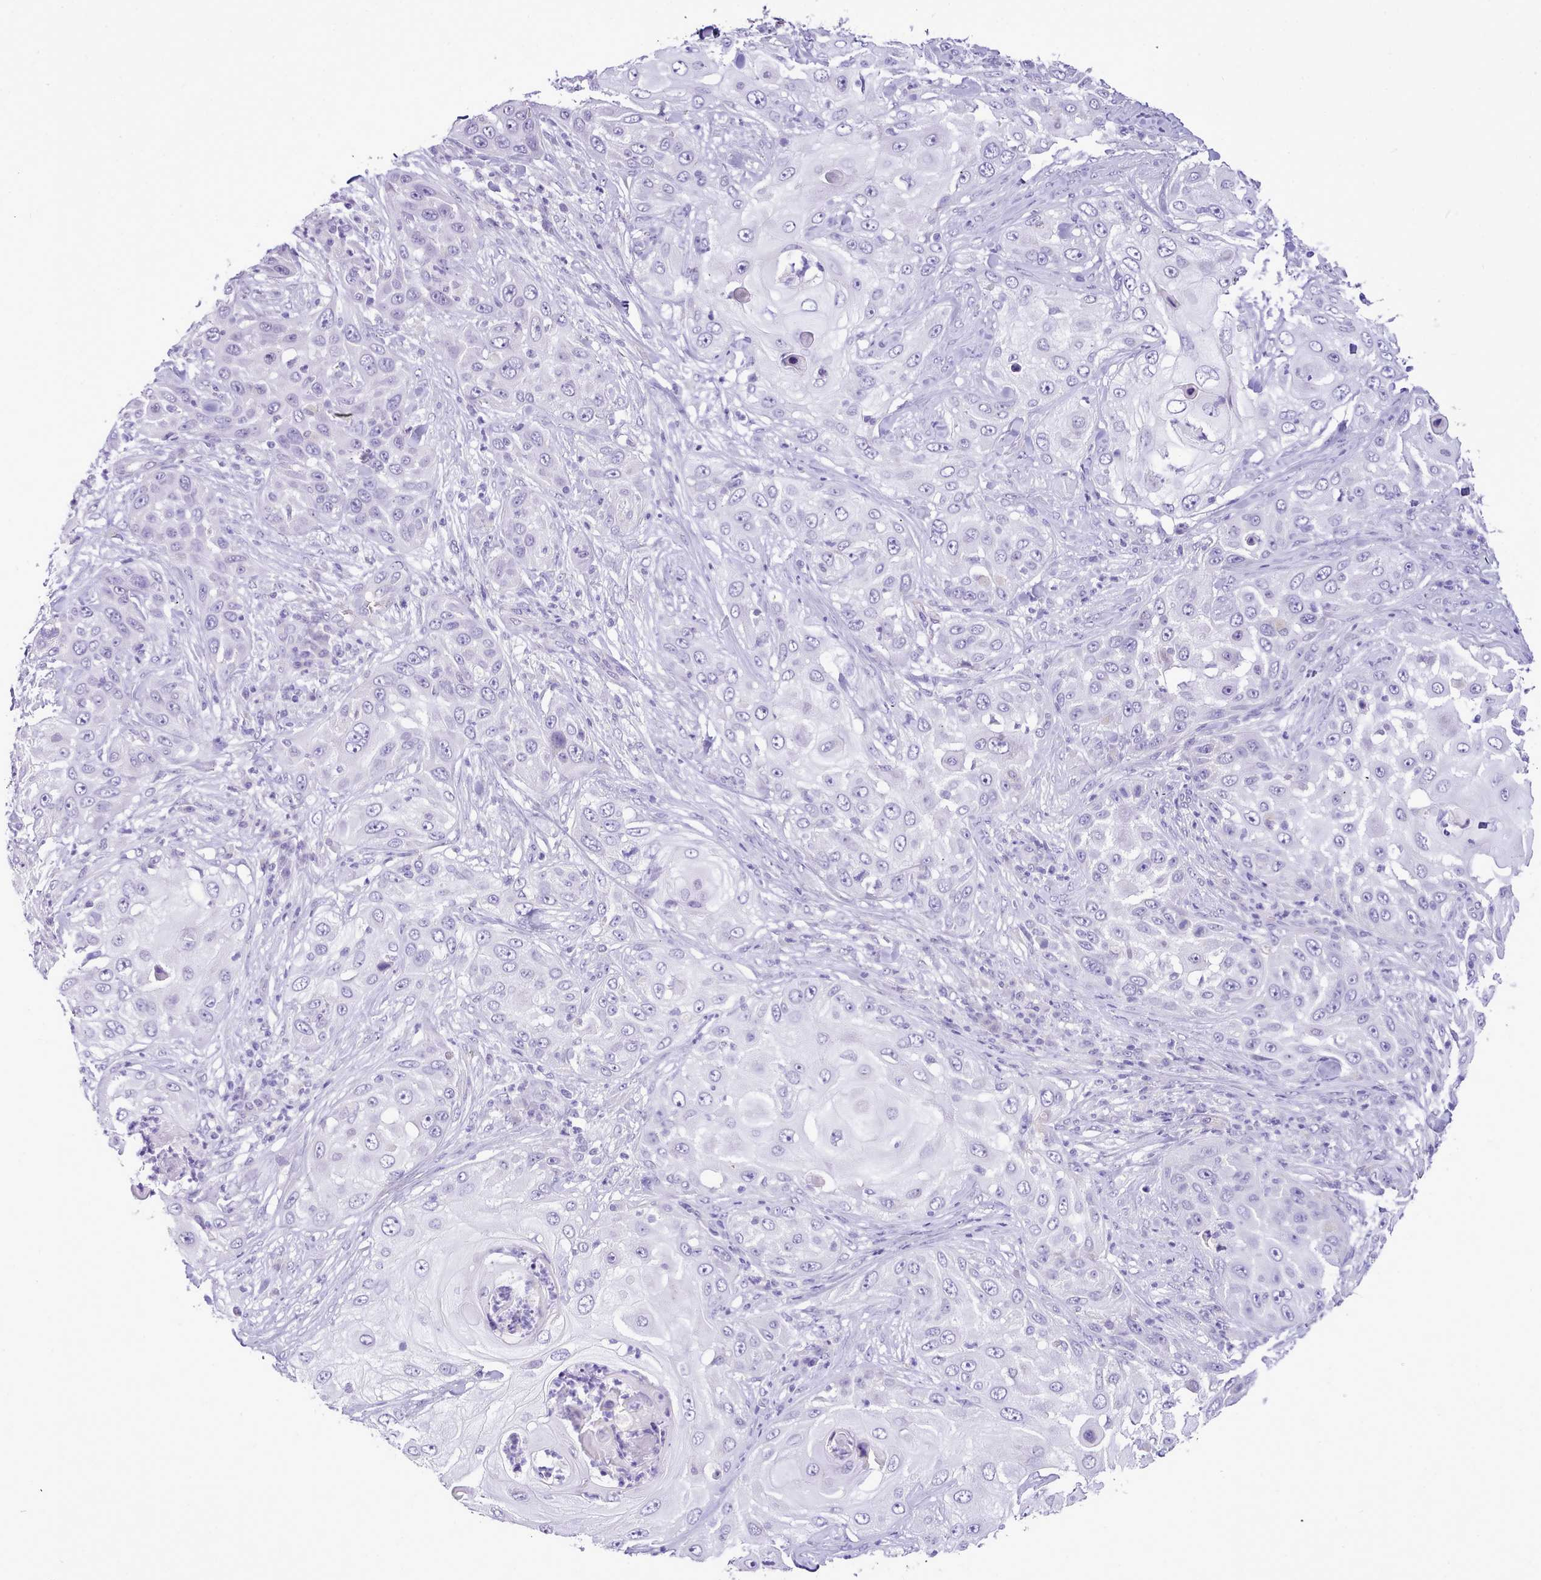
{"staining": {"intensity": "negative", "quantity": "none", "location": "none"}, "tissue": "skin cancer", "cell_type": "Tumor cells", "image_type": "cancer", "snomed": [{"axis": "morphology", "description": "Squamous cell carcinoma, NOS"}, {"axis": "topography", "description": "Skin"}], "caption": "Immunohistochemical staining of human skin cancer exhibits no significant staining in tumor cells.", "gene": "LRRC37A", "patient": {"sex": "female", "age": 44}}